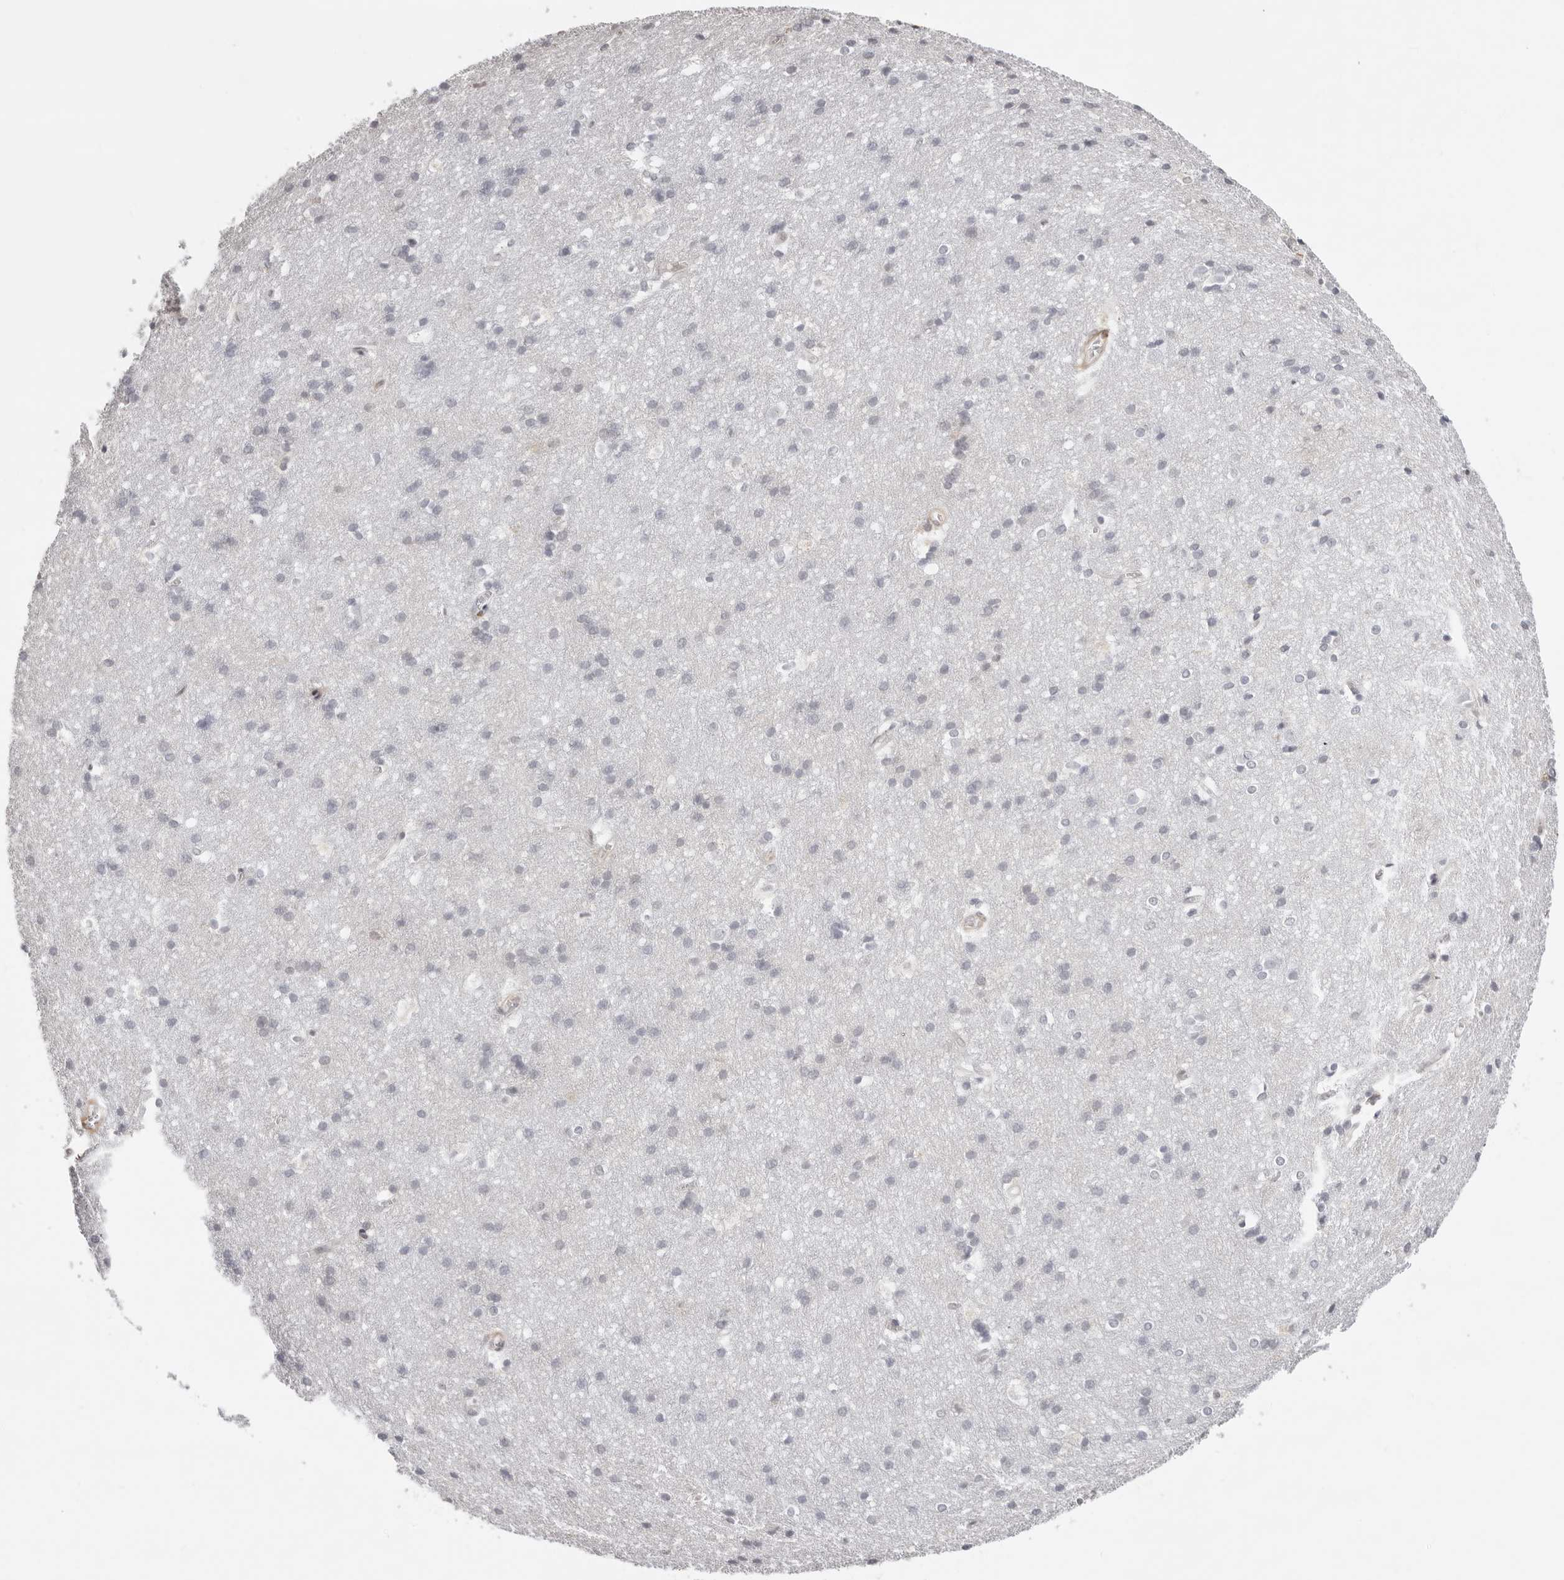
{"staining": {"intensity": "moderate", "quantity": ">75%", "location": "cytoplasmic/membranous"}, "tissue": "cerebral cortex", "cell_type": "Endothelial cells", "image_type": "normal", "snomed": [{"axis": "morphology", "description": "Normal tissue, NOS"}, {"axis": "topography", "description": "Cerebral cortex"}], "caption": "A brown stain shows moderate cytoplasmic/membranous staining of a protein in endothelial cells of benign cerebral cortex. (Brightfield microscopy of DAB IHC at high magnification).", "gene": "UNK", "patient": {"sex": "male", "age": 54}}